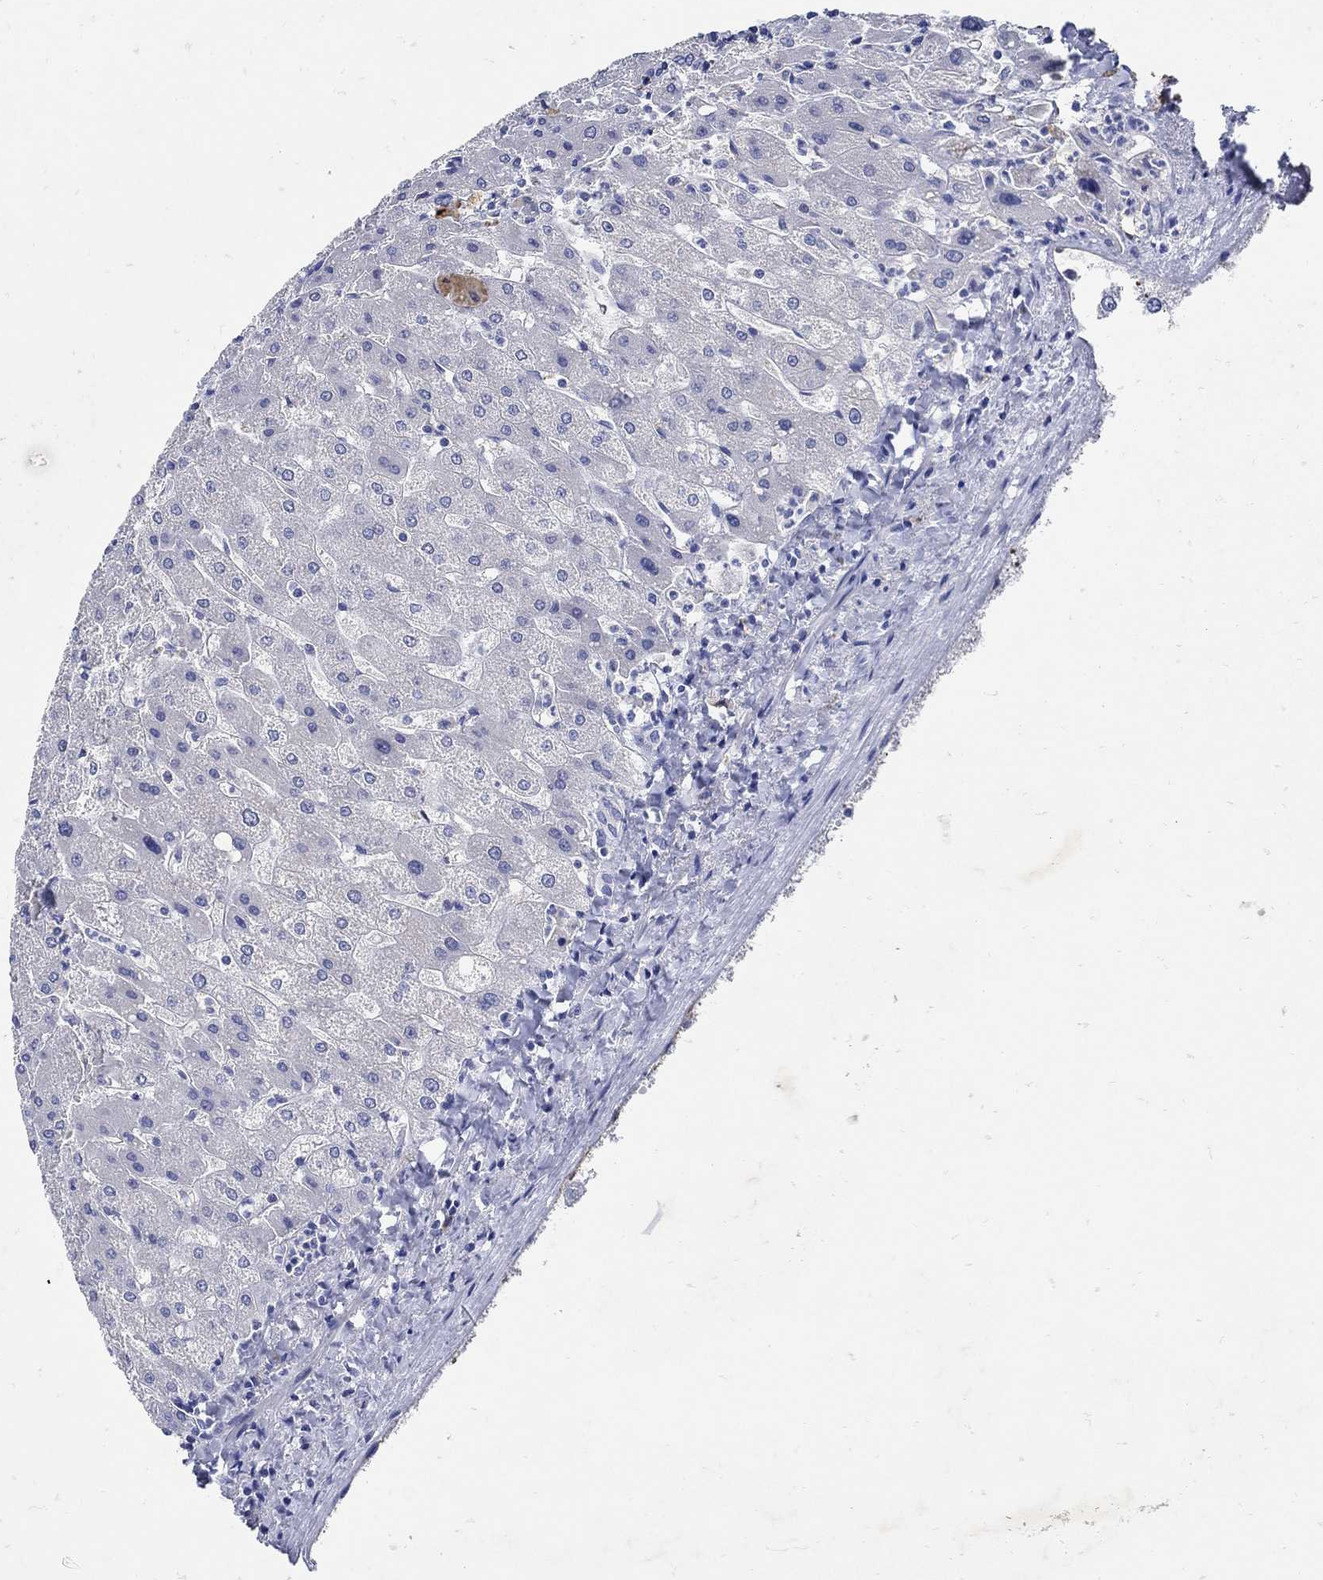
{"staining": {"intensity": "negative", "quantity": "none", "location": "none"}, "tissue": "liver", "cell_type": "Cholangiocytes", "image_type": "normal", "snomed": [{"axis": "morphology", "description": "Normal tissue, NOS"}, {"axis": "topography", "description": "Liver"}], "caption": "DAB (3,3'-diaminobenzidine) immunohistochemical staining of unremarkable human liver demonstrates no significant expression in cholangiocytes.", "gene": "NOS1", "patient": {"sex": "male", "age": 67}}